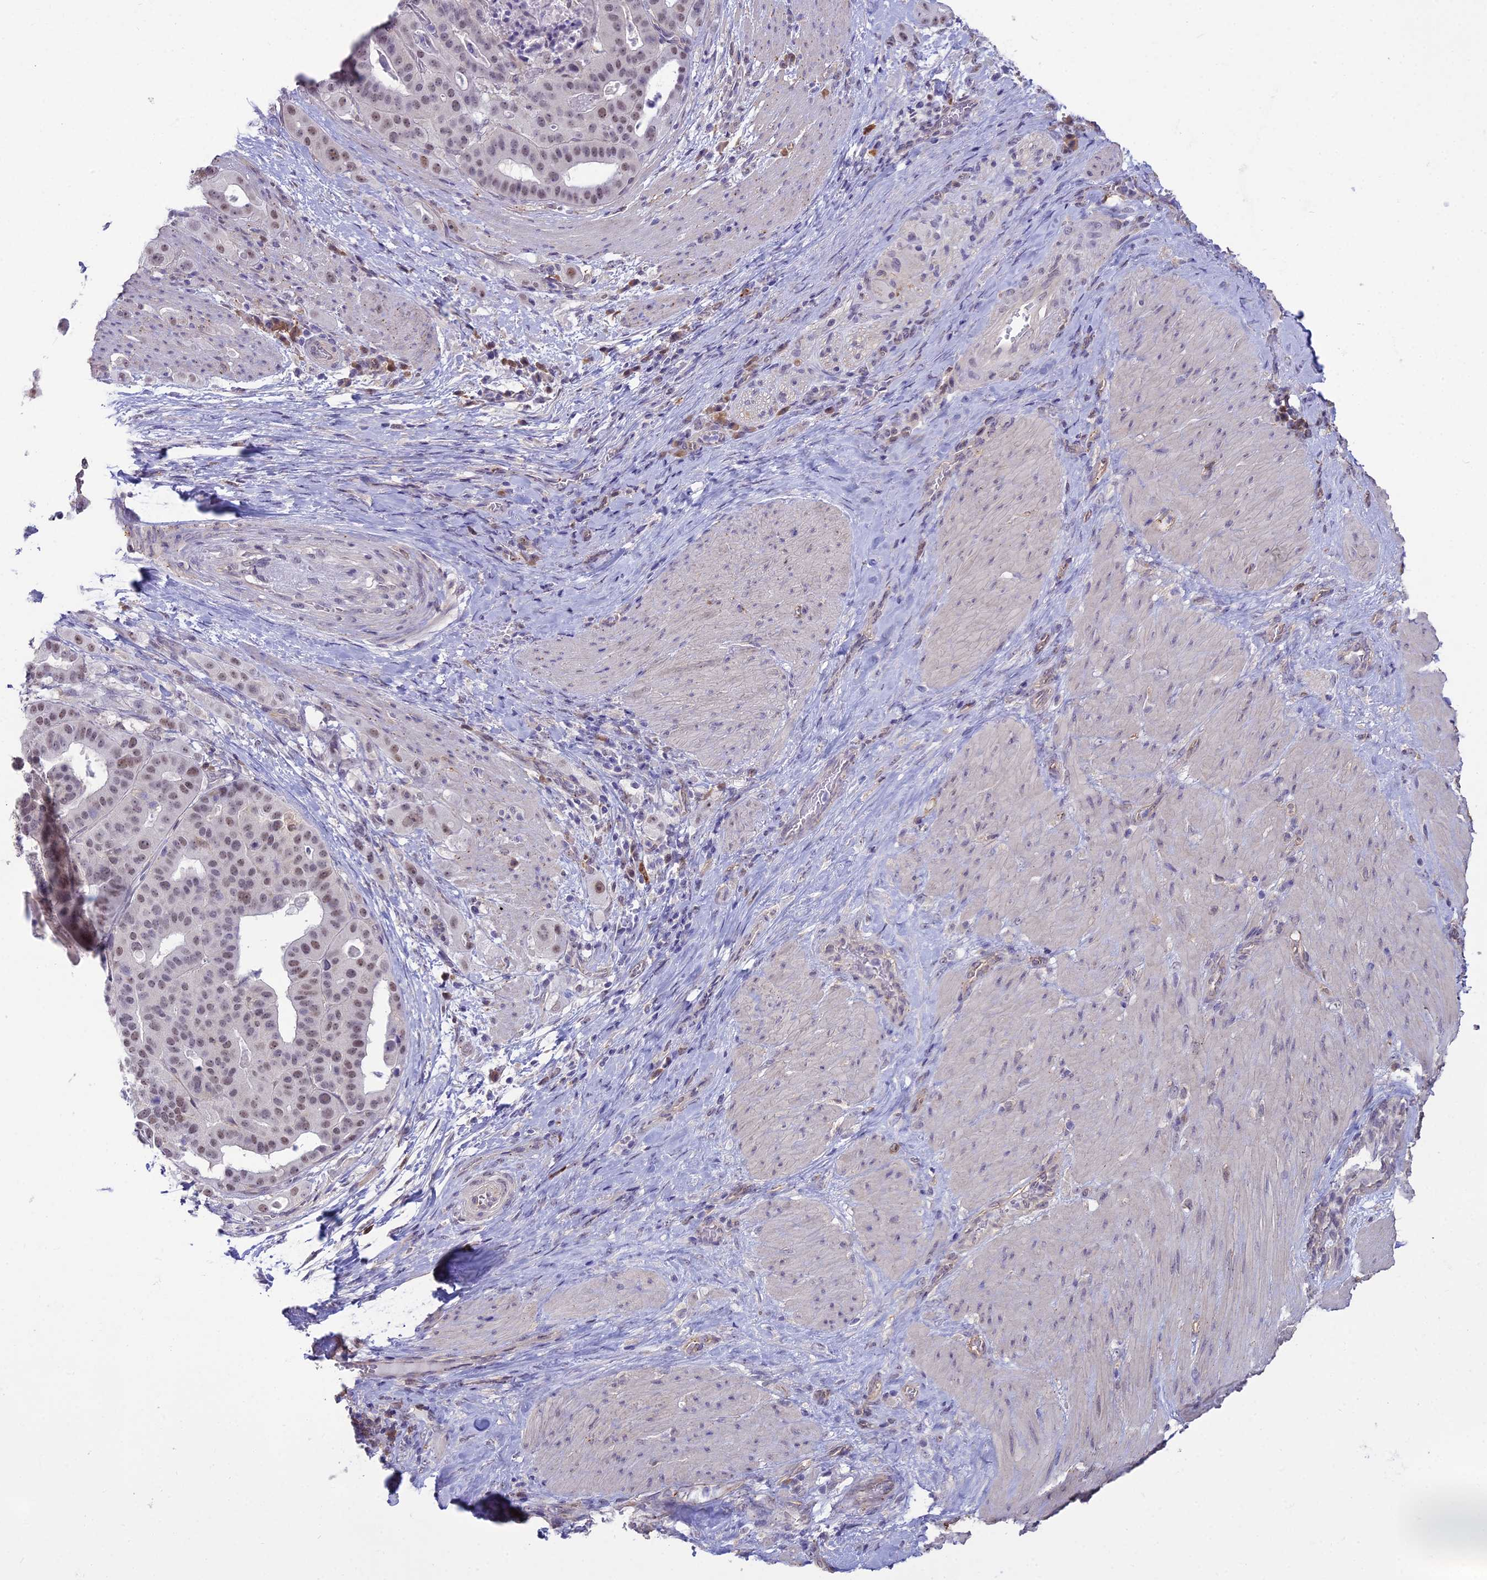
{"staining": {"intensity": "moderate", "quantity": "25%-75%", "location": "nuclear"}, "tissue": "stomach cancer", "cell_type": "Tumor cells", "image_type": "cancer", "snomed": [{"axis": "morphology", "description": "Adenocarcinoma, NOS"}, {"axis": "topography", "description": "Stomach"}], "caption": "Adenocarcinoma (stomach) stained with a brown dye demonstrates moderate nuclear positive positivity in approximately 25%-75% of tumor cells.", "gene": "BLNK", "patient": {"sex": "male", "age": 48}}